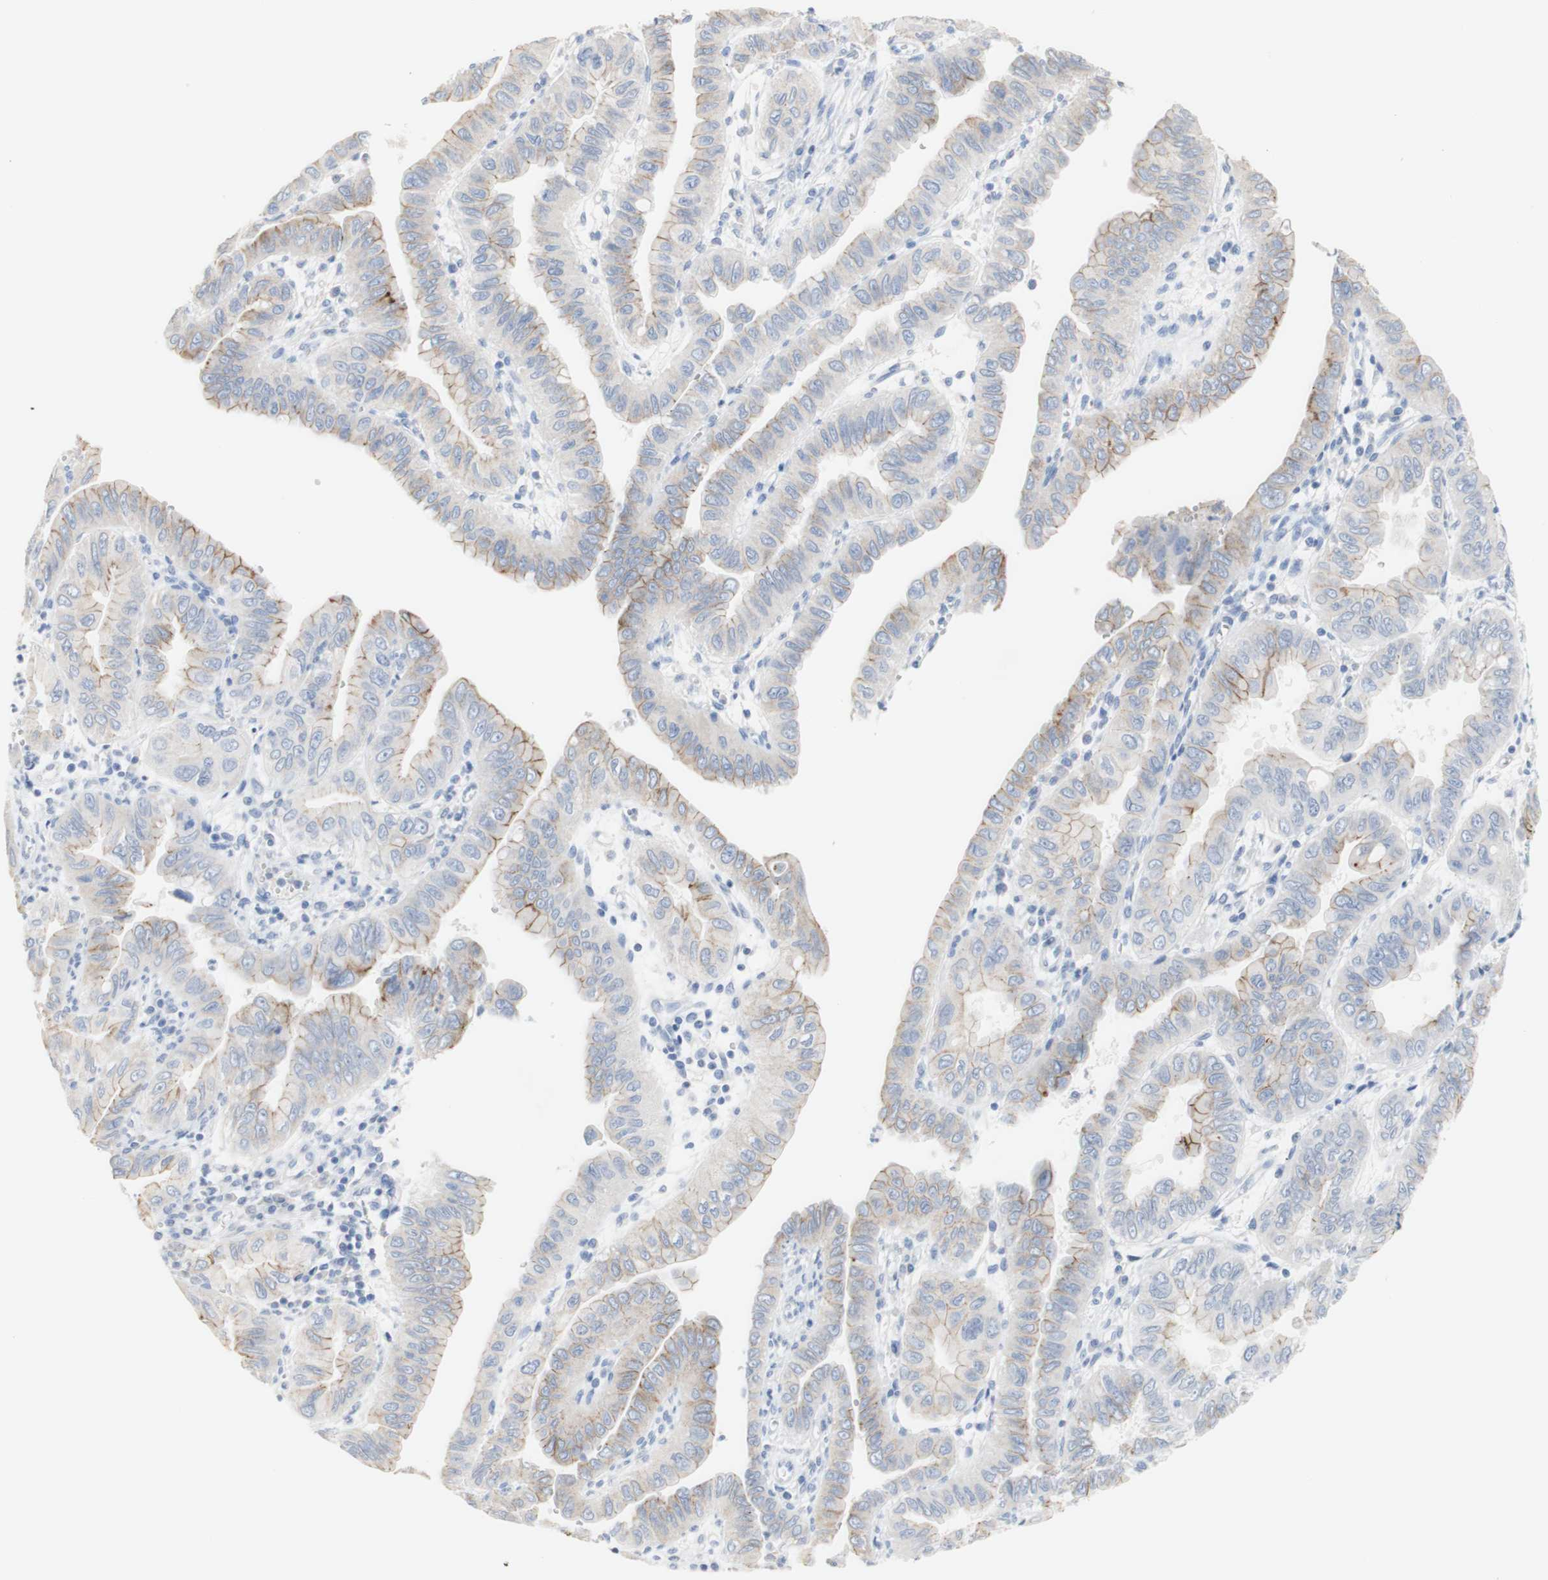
{"staining": {"intensity": "moderate", "quantity": "25%-75%", "location": "cytoplasmic/membranous"}, "tissue": "pancreatic cancer", "cell_type": "Tumor cells", "image_type": "cancer", "snomed": [{"axis": "morphology", "description": "Normal tissue, NOS"}, {"axis": "topography", "description": "Lymph node"}], "caption": "This is a micrograph of IHC staining of pancreatic cancer, which shows moderate expression in the cytoplasmic/membranous of tumor cells.", "gene": "DSC2", "patient": {"sex": "male", "age": 50}}